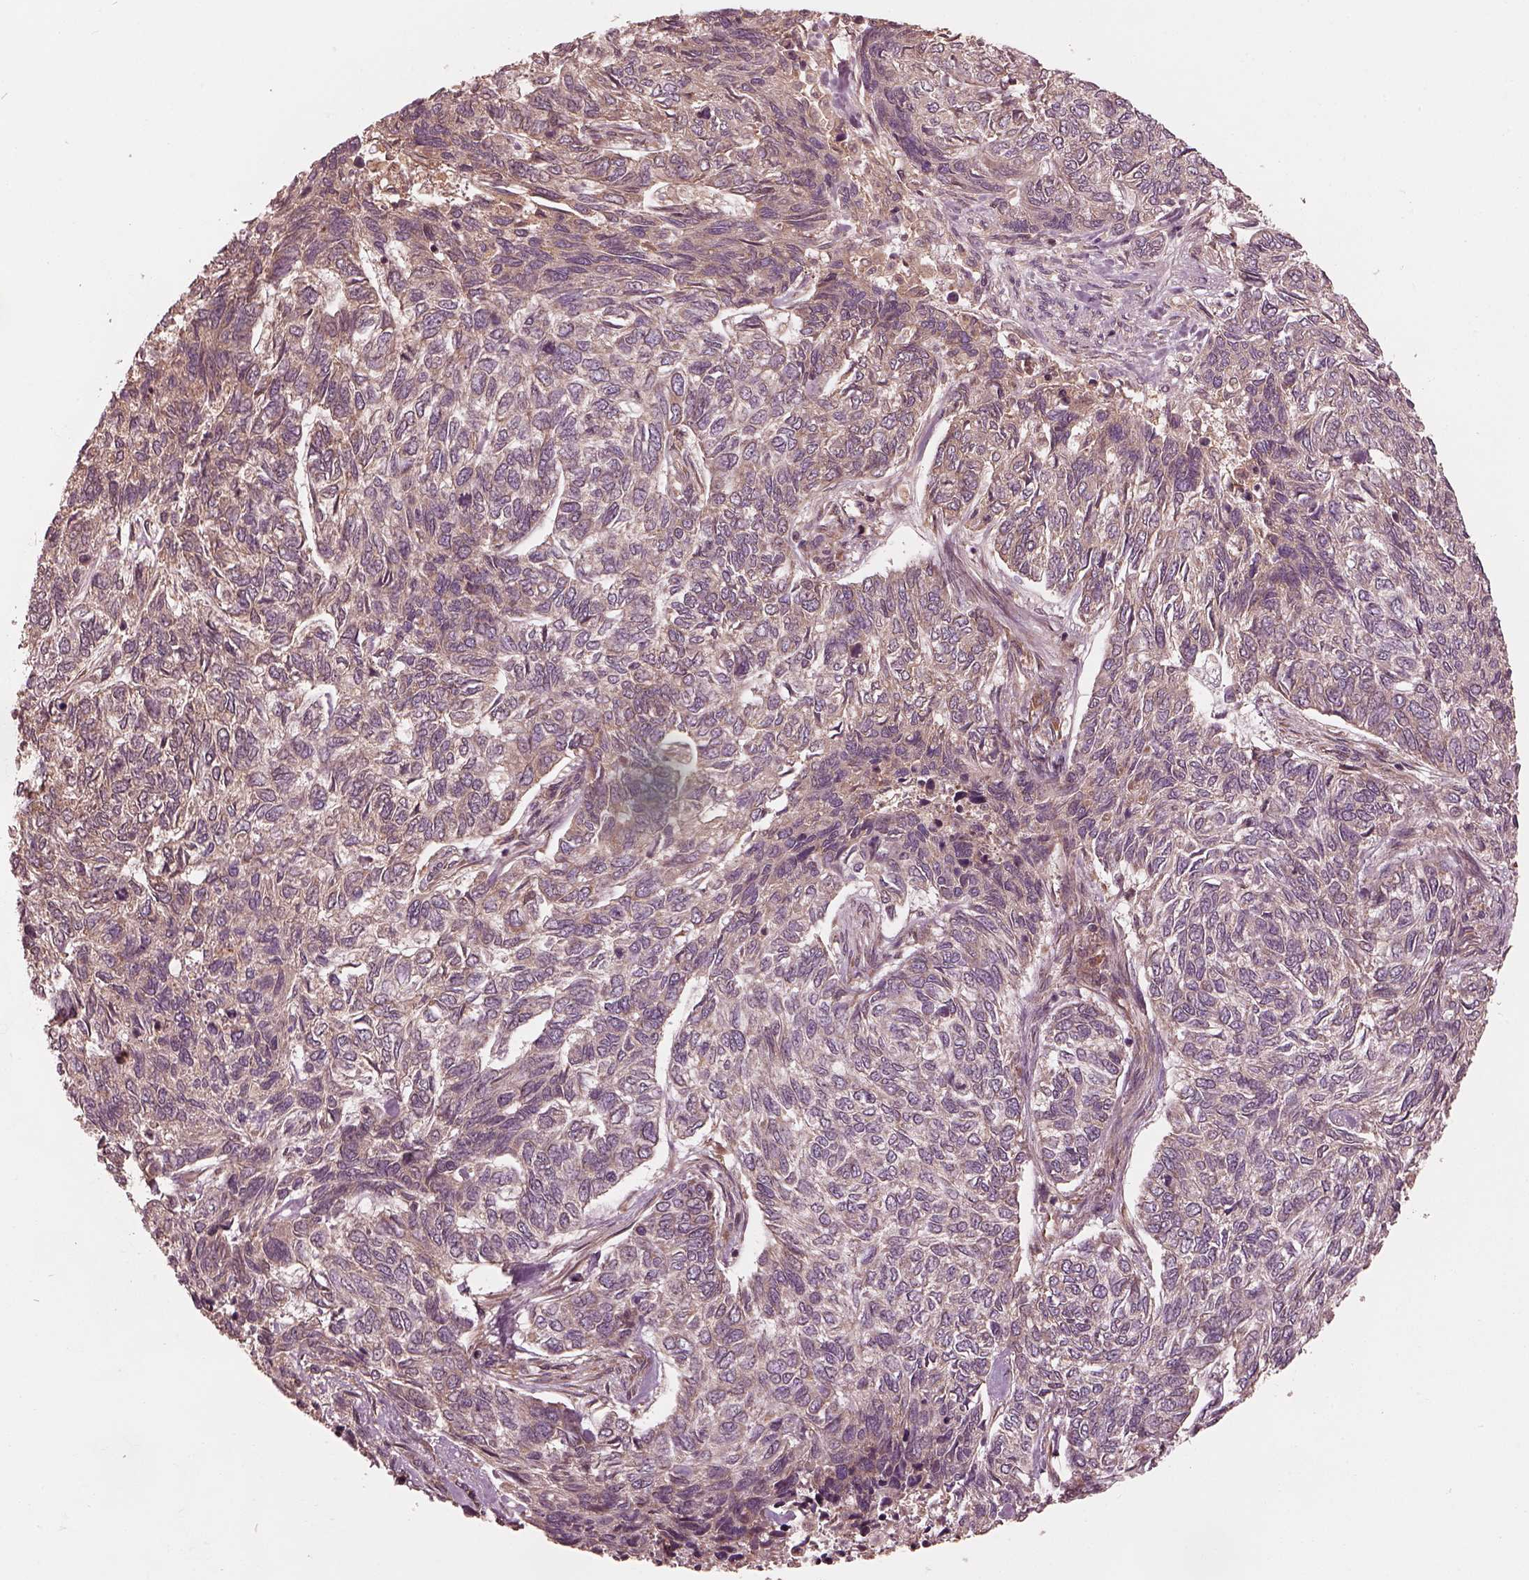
{"staining": {"intensity": "weak", "quantity": "25%-75%", "location": "cytoplasmic/membranous"}, "tissue": "skin cancer", "cell_type": "Tumor cells", "image_type": "cancer", "snomed": [{"axis": "morphology", "description": "Basal cell carcinoma"}, {"axis": "topography", "description": "Skin"}], "caption": "Weak cytoplasmic/membranous positivity is identified in approximately 25%-75% of tumor cells in skin cancer. The protein of interest is stained brown, and the nuclei are stained in blue (DAB (3,3'-diaminobenzidine) IHC with brightfield microscopy, high magnification).", "gene": "PIK3R2", "patient": {"sex": "female", "age": 65}}